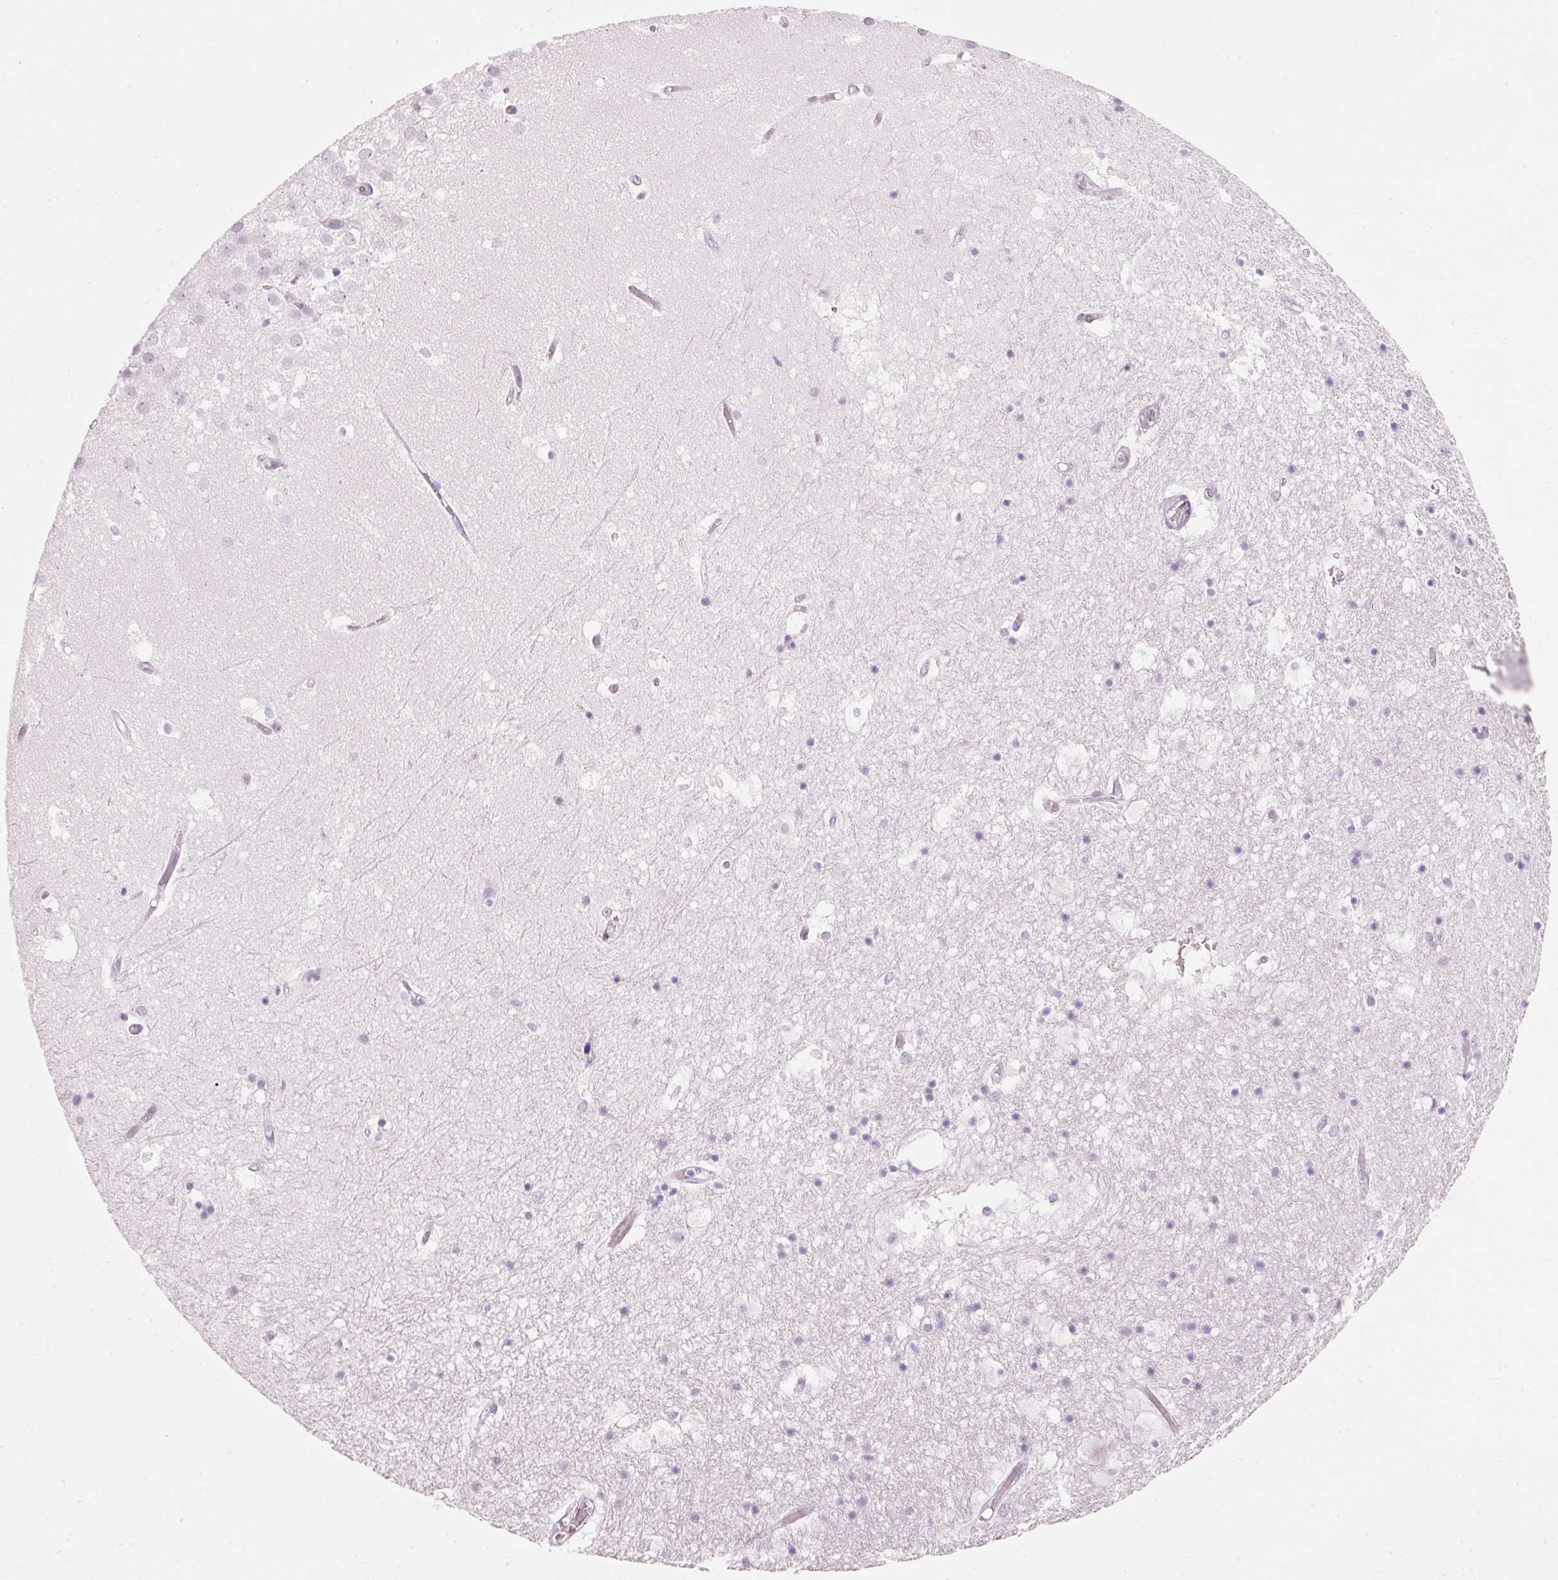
{"staining": {"intensity": "negative", "quantity": "none", "location": "none"}, "tissue": "hippocampus", "cell_type": "Glial cells", "image_type": "normal", "snomed": [{"axis": "morphology", "description": "Normal tissue, NOS"}, {"axis": "topography", "description": "Hippocampus"}], "caption": "Photomicrograph shows no protein expression in glial cells of benign hippocampus. (DAB immunohistochemistry, high magnification).", "gene": "PDXDC1", "patient": {"sex": "female", "age": 52}}